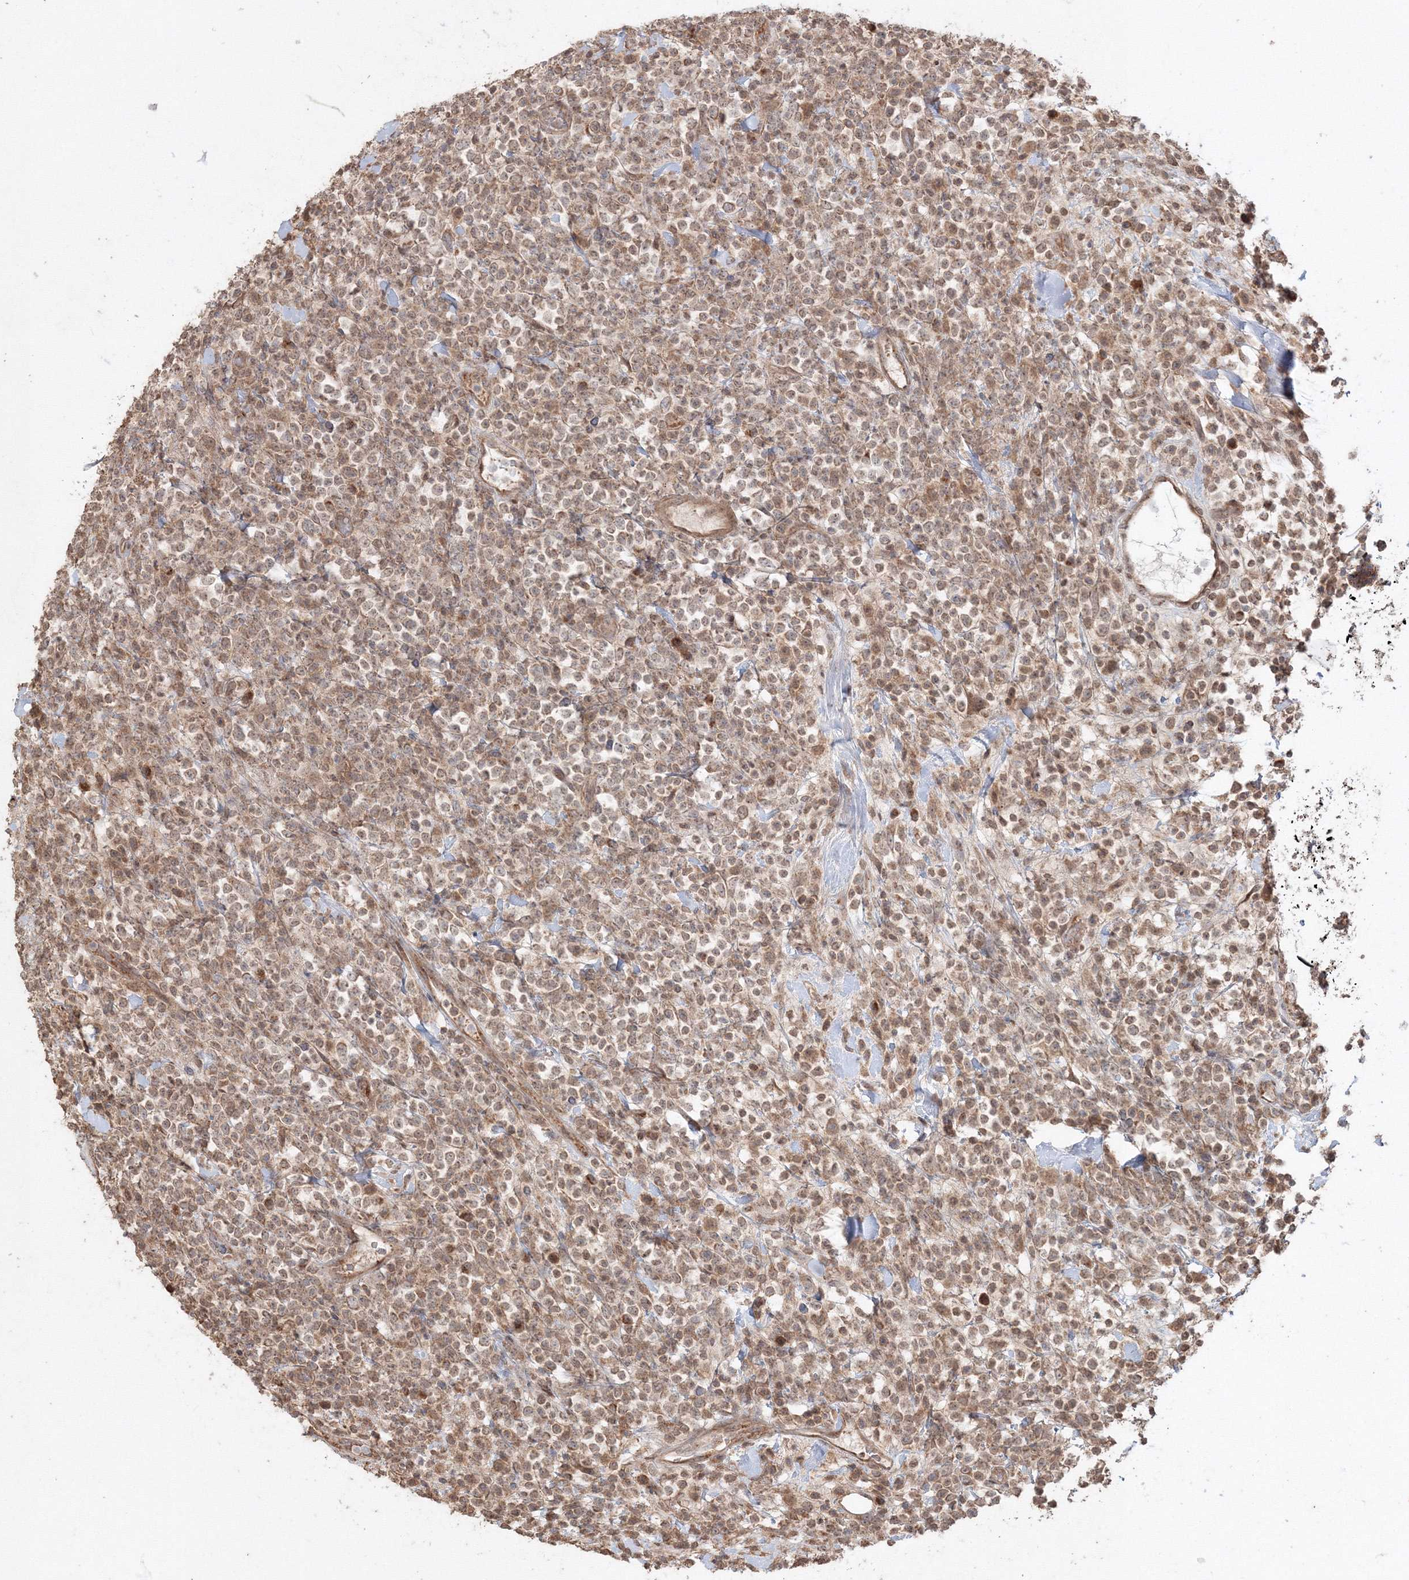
{"staining": {"intensity": "weak", "quantity": ">75%", "location": "cytoplasmic/membranous,nuclear"}, "tissue": "lymphoma", "cell_type": "Tumor cells", "image_type": "cancer", "snomed": [{"axis": "morphology", "description": "Malignant lymphoma, non-Hodgkin's type, High grade"}, {"axis": "topography", "description": "Colon"}], "caption": "Immunohistochemistry (IHC) staining of lymphoma, which shows low levels of weak cytoplasmic/membranous and nuclear staining in approximately >75% of tumor cells indicating weak cytoplasmic/membranous and nuclear protein staining. The staining was performed using DAB (brown) for protein detection and nuclei were counterstained in hematoxylin (blue).", "gene": "ANAPC16", "patient": {"sex": "female", "age": 53}}